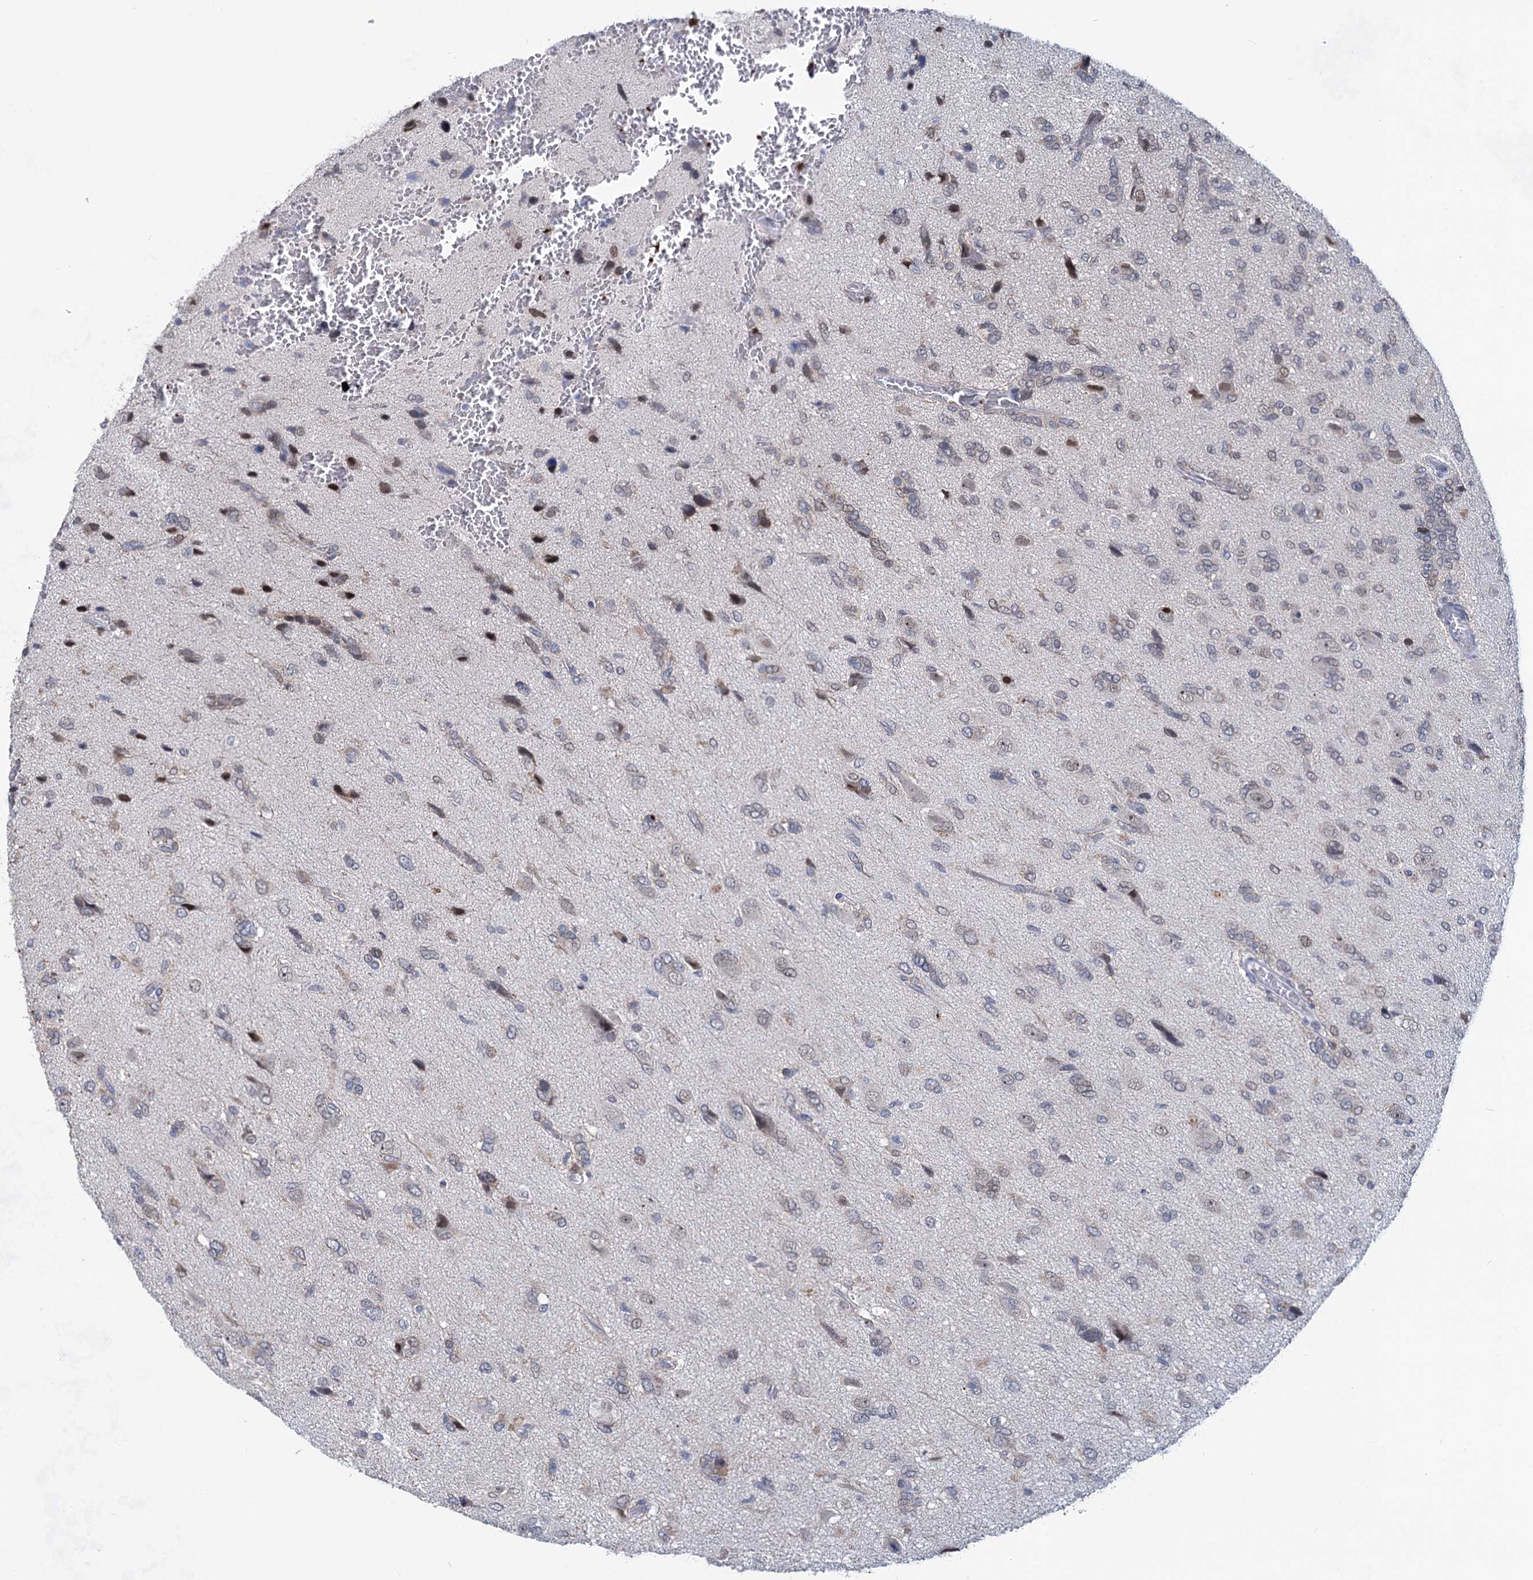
{"staining": {"intensity": "negative", "quantity": "none", "location": "none"}, "tissue": "glioma", "cell_type": "Tumor cells", "image_type": "cancer", "snomed": [{"axis": "morphology", "description": "Glioma, malignant, High grade"}, {"axis": "topography", "description": "Brain"}], "caption": "The image shows no significant staining in tumor cells of high-grade glioma (malignant).", "gene": "MON2", "patient": {"sex": "female", "age": 59}}